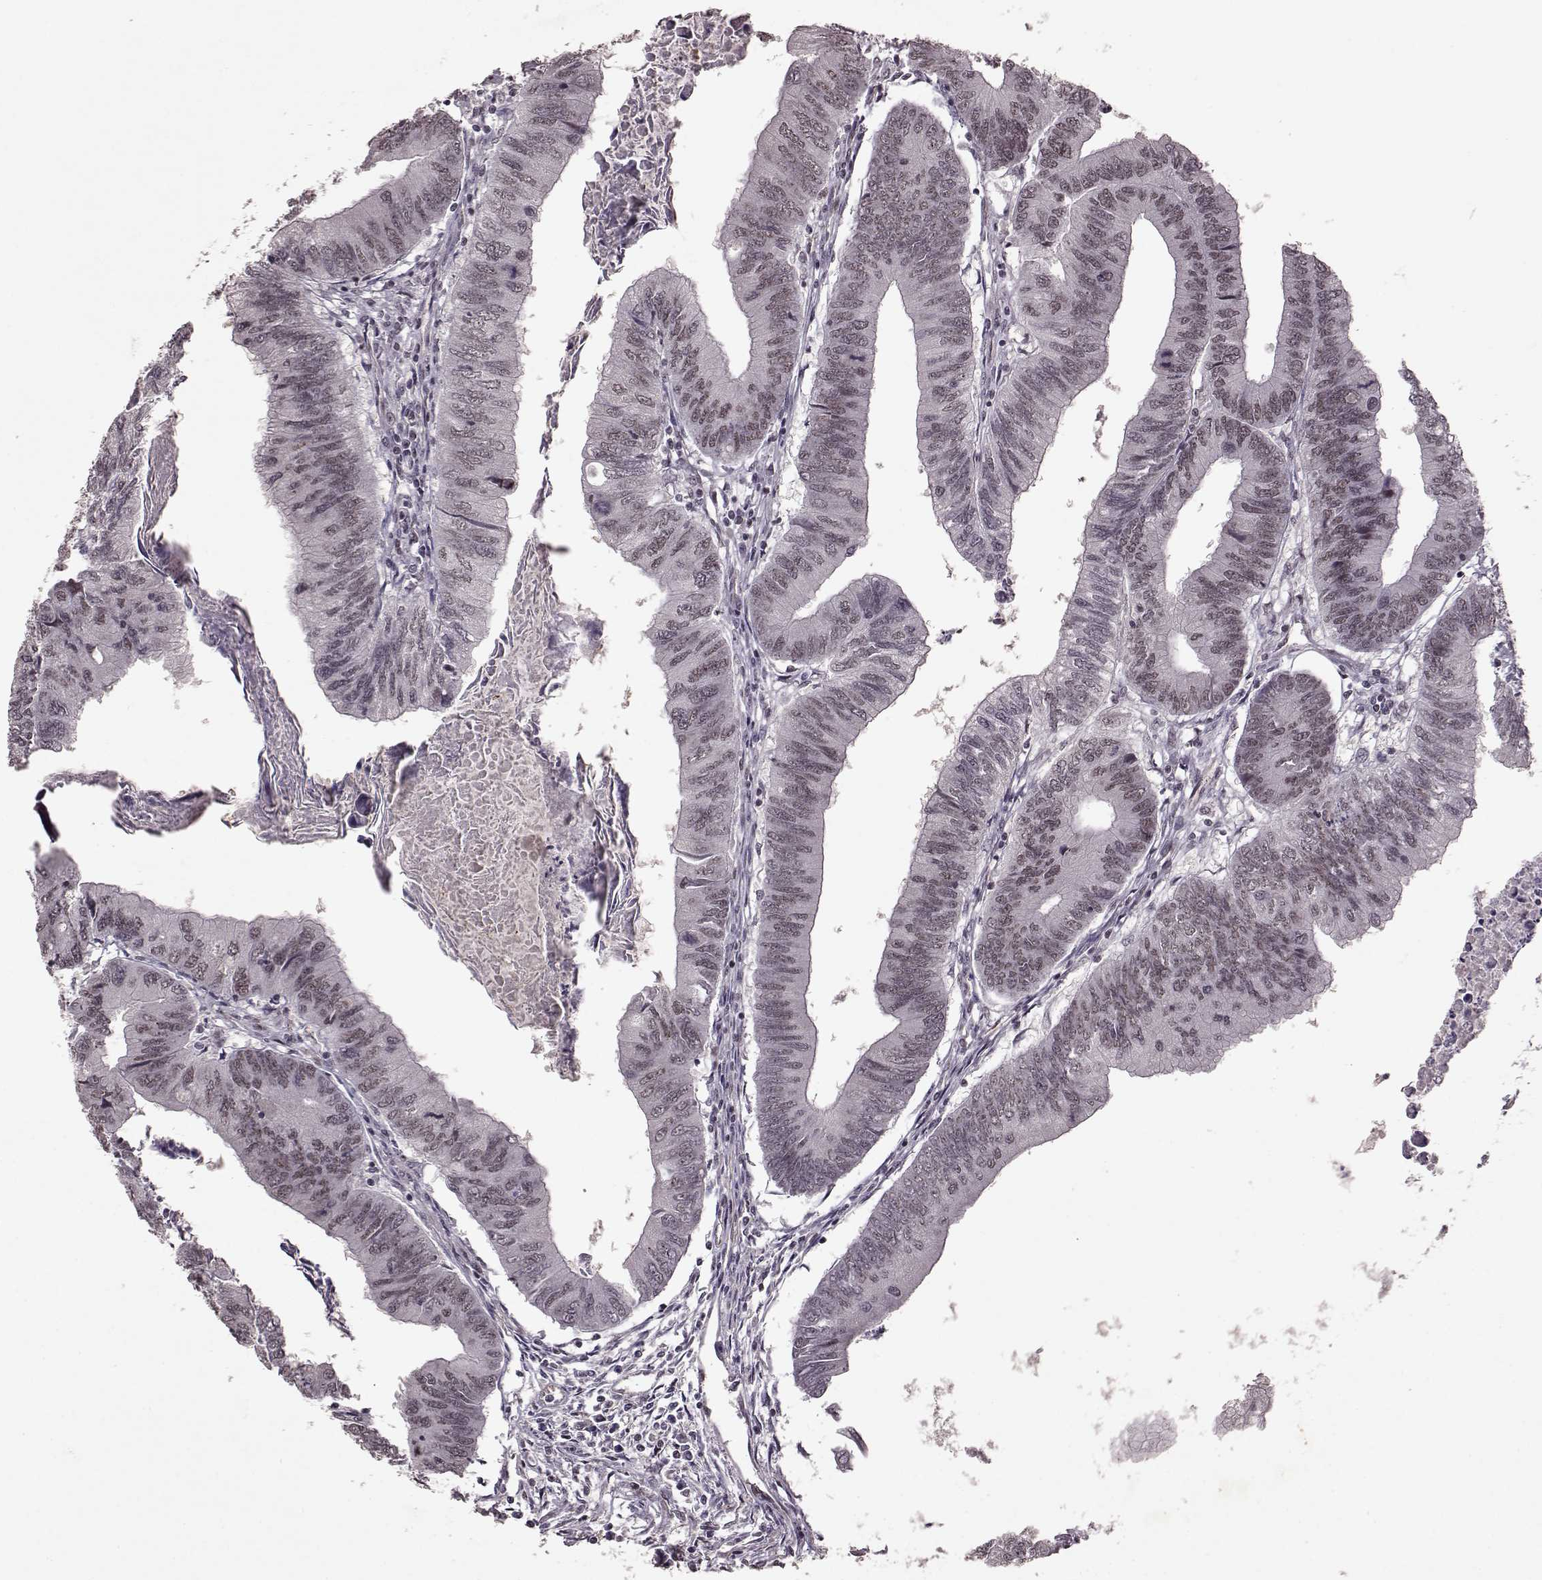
{"staining": {"intensity": "weak", "quantity": "<25%", "location": "nuclear"}, "tissue": "colorectal cancer", "cell_type": "Tumor cells", "image_type": "cancer", "snomed": [{"axis": "morphology", "description": "Adenocarcinoma, NOS"}, {"axis": "topography", "description": "Colon"}], "caption": "IHC histopathology image of colorectal cancer (adenocarcinoma) stained for a protein (brown), which displays no staining in tumor cells. (Brightfield microscopy of DAB (3,3'-diaminobenzidine) immunohistochemistry (IHC) at high magnification).", "gene": "RRAGD", "patient": {"sex": "male", "age": 53}}